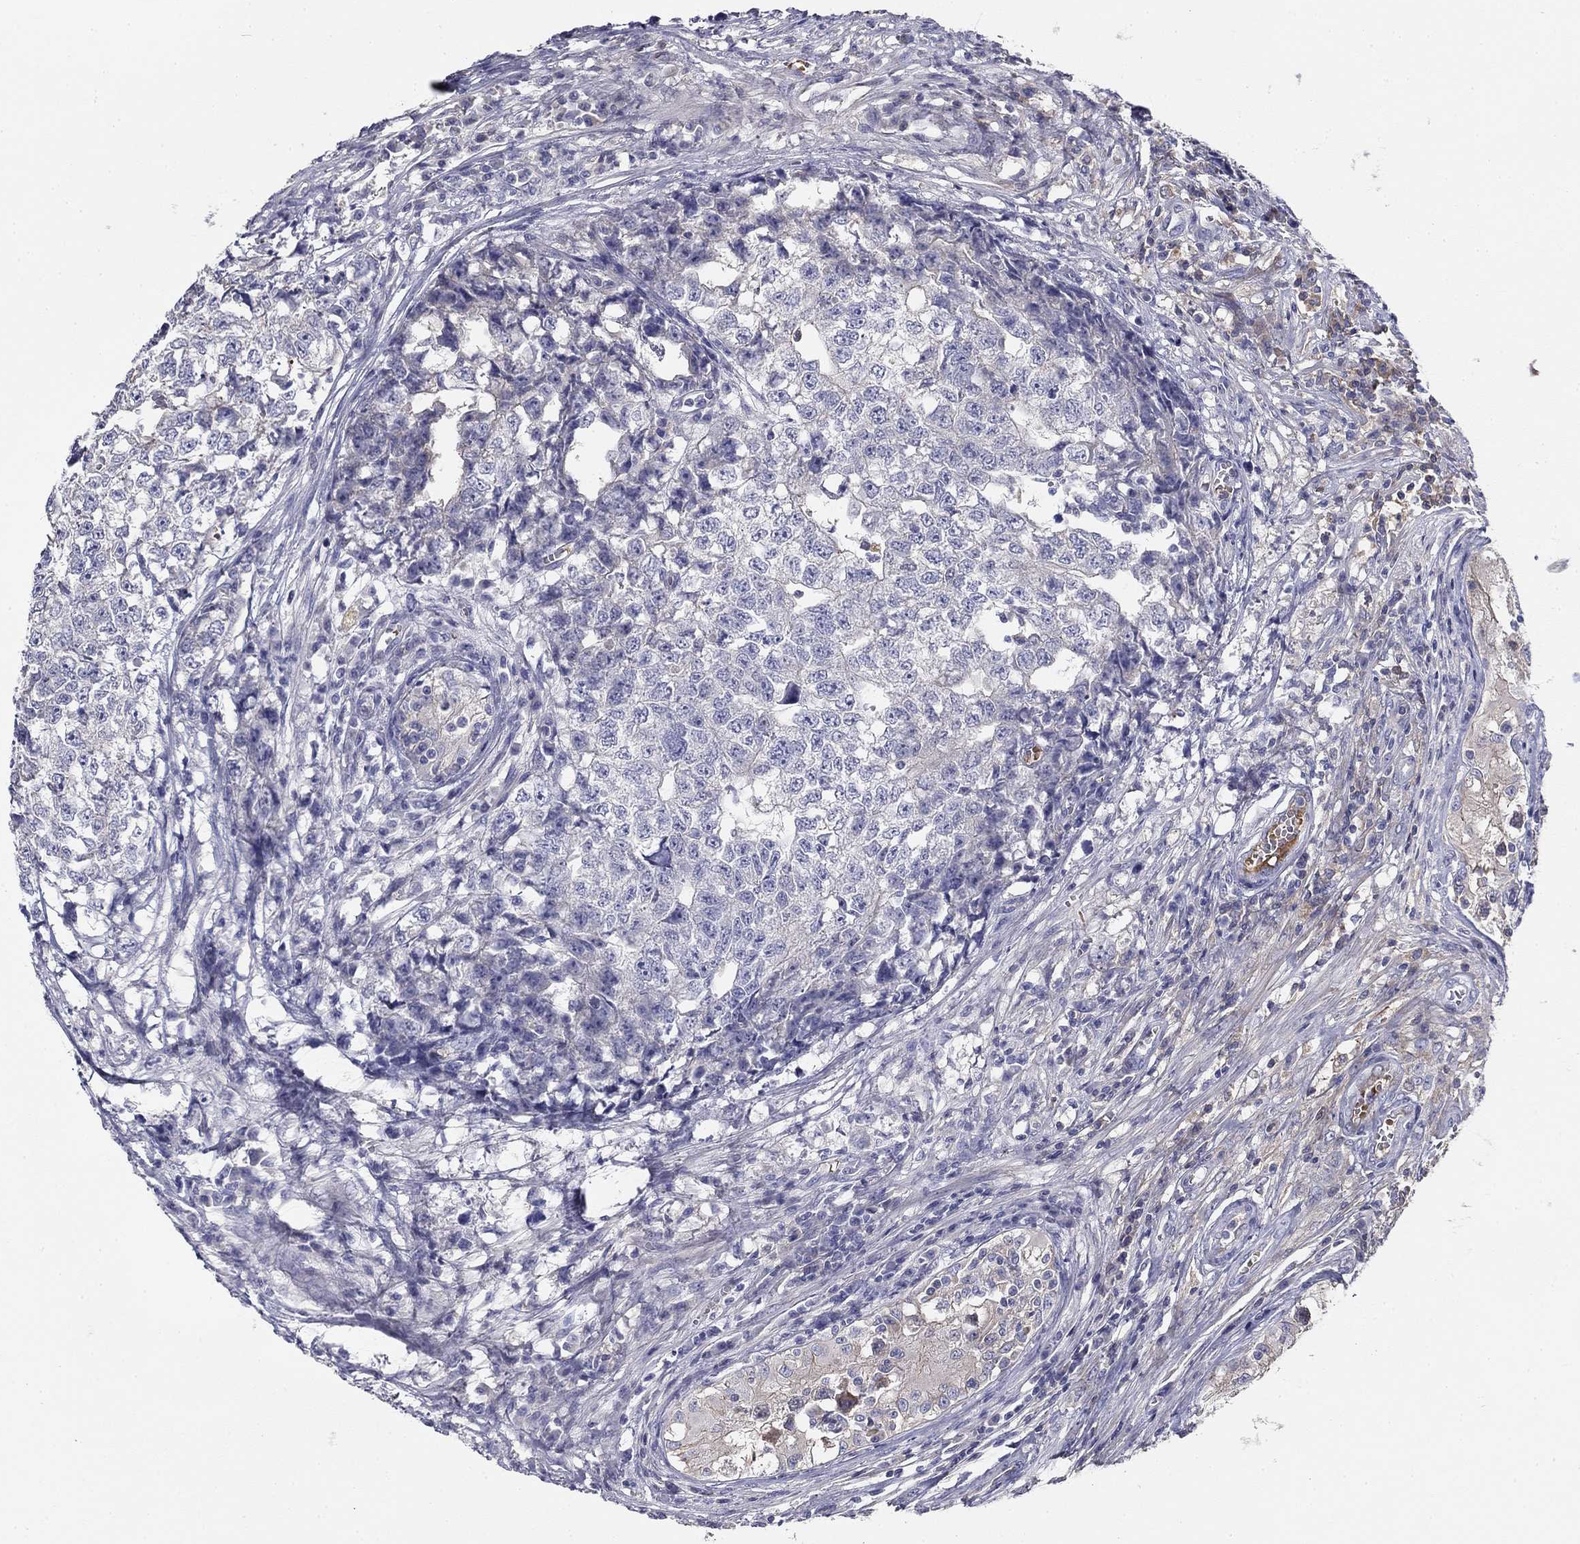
{"staining": {"intensity": "negative", "quantity": "none", "location": "none"}, "tissue": "testis cancer", "cell_type": "Tumor cells", "image_type": "cancer", "snomed": [{"axis": "morphology", "description": "Seminoma, NOS"}, {"axis": "morphology", "description": "Carcinoma, Embryonal, NOS"}, {"axis": "topography", "description": "Testis"}], "caption": "Tumor cells show no significant positivity in seminoma (testis). Brightfield microscopy of immunohistochemistry (IHC) stained with DAB (brown) and hematoxylin (blue), captured at high magnification.", "gene": "CPLX4", "patient": {"sex": "male", "age": 22}}